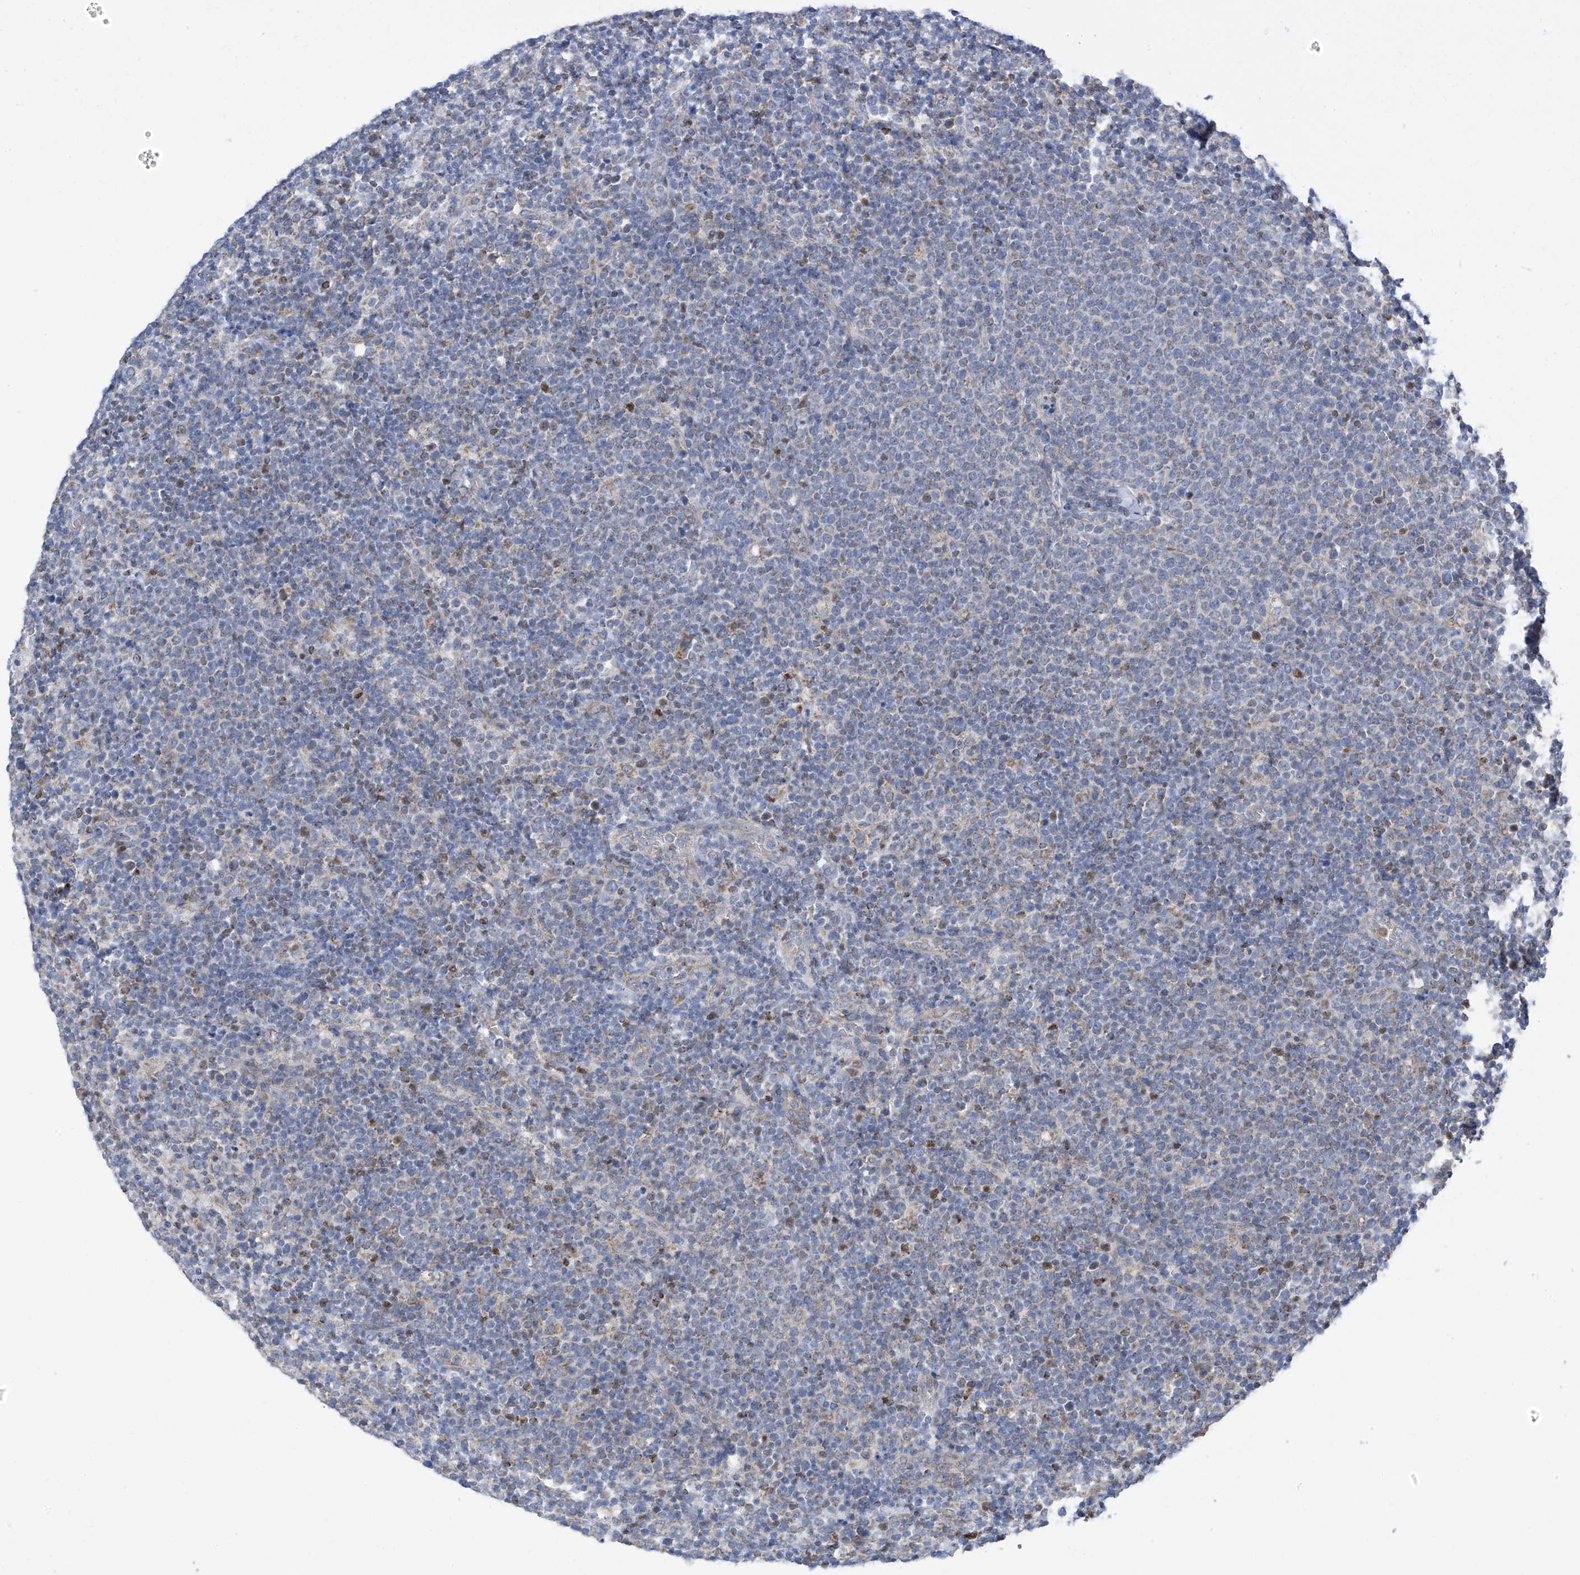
{"staining": {"intensity": "weak", "quantity": "<25%", "location": "cytoplasmic/membranous"}, "tissue": "lymphoma", "cell_type": "Tumor cells", "image_type": "cancer", "snomed": [{"axis": "morphology", "description": "Malignant lymphoma, non-Hodgkin's type, High grade"}, {"axis": "topography", "description": "Lymph node"}], "caption": "A high-resolution photomicrograph shows immunohistochemistry staining of lymphoma, which reveals no significant staining in tumor cells.", "gene": "EOMES", "patient": {"sex": "male", "age": 61}}